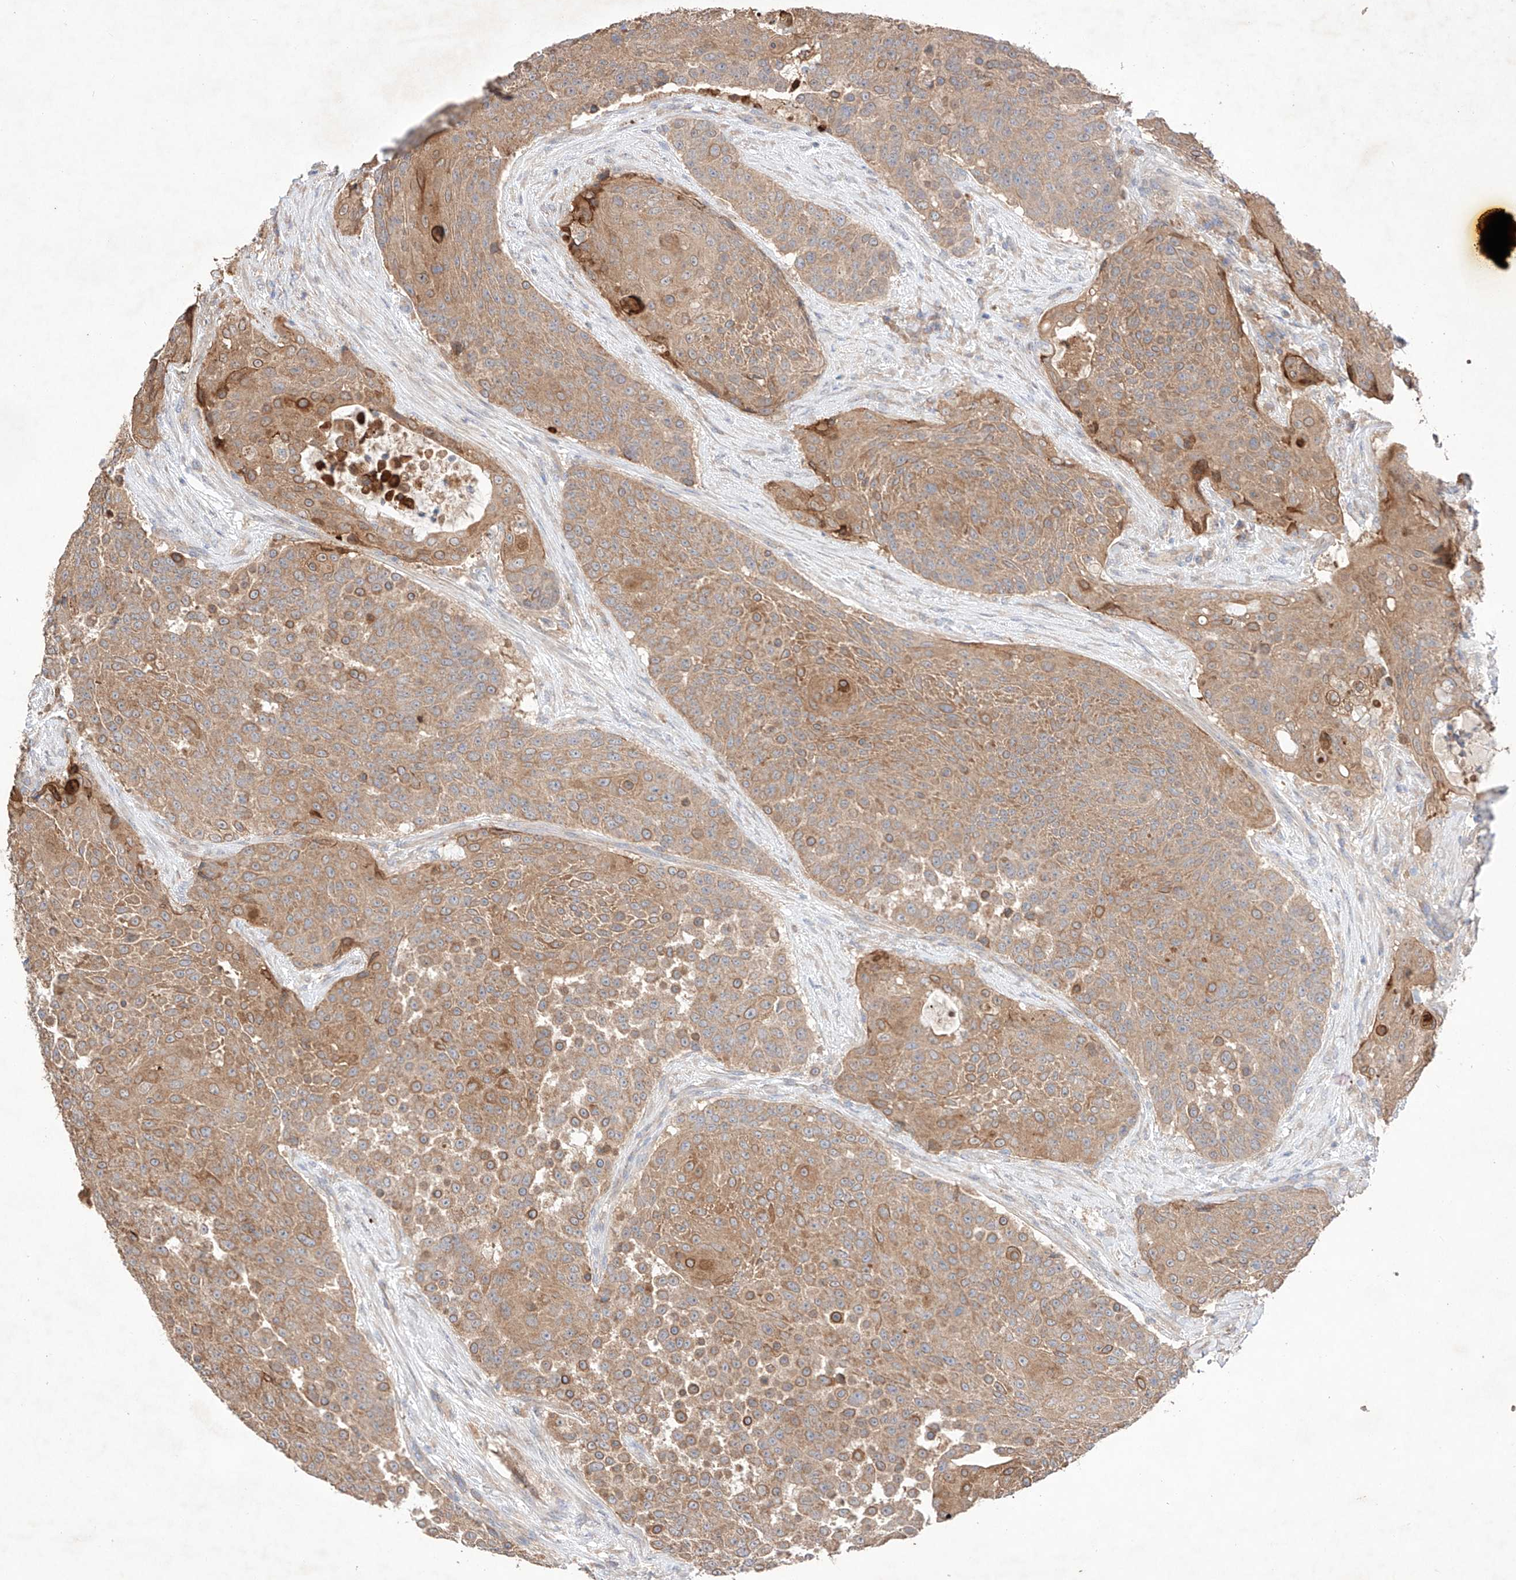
{"staining": {"intensity": "strong", "quantity": "<25%", "location": "cytoplasmic/membranous"}, "tissue": "urothelial cancer", "cell_type": "Tumor cells", "image_type": "cancer", "snomed": [{"axis": "morphology", "description": "Urothelial carcinoma, High grade"}, {"axis": "topography", "description": "Urinary bladder"}], "caption": "Human urothelial cancer stained with a protein marker reveals strong staining in tumor cells.", "gene": "C6orf62", "patient": {"sex": "female", "age": 63}}